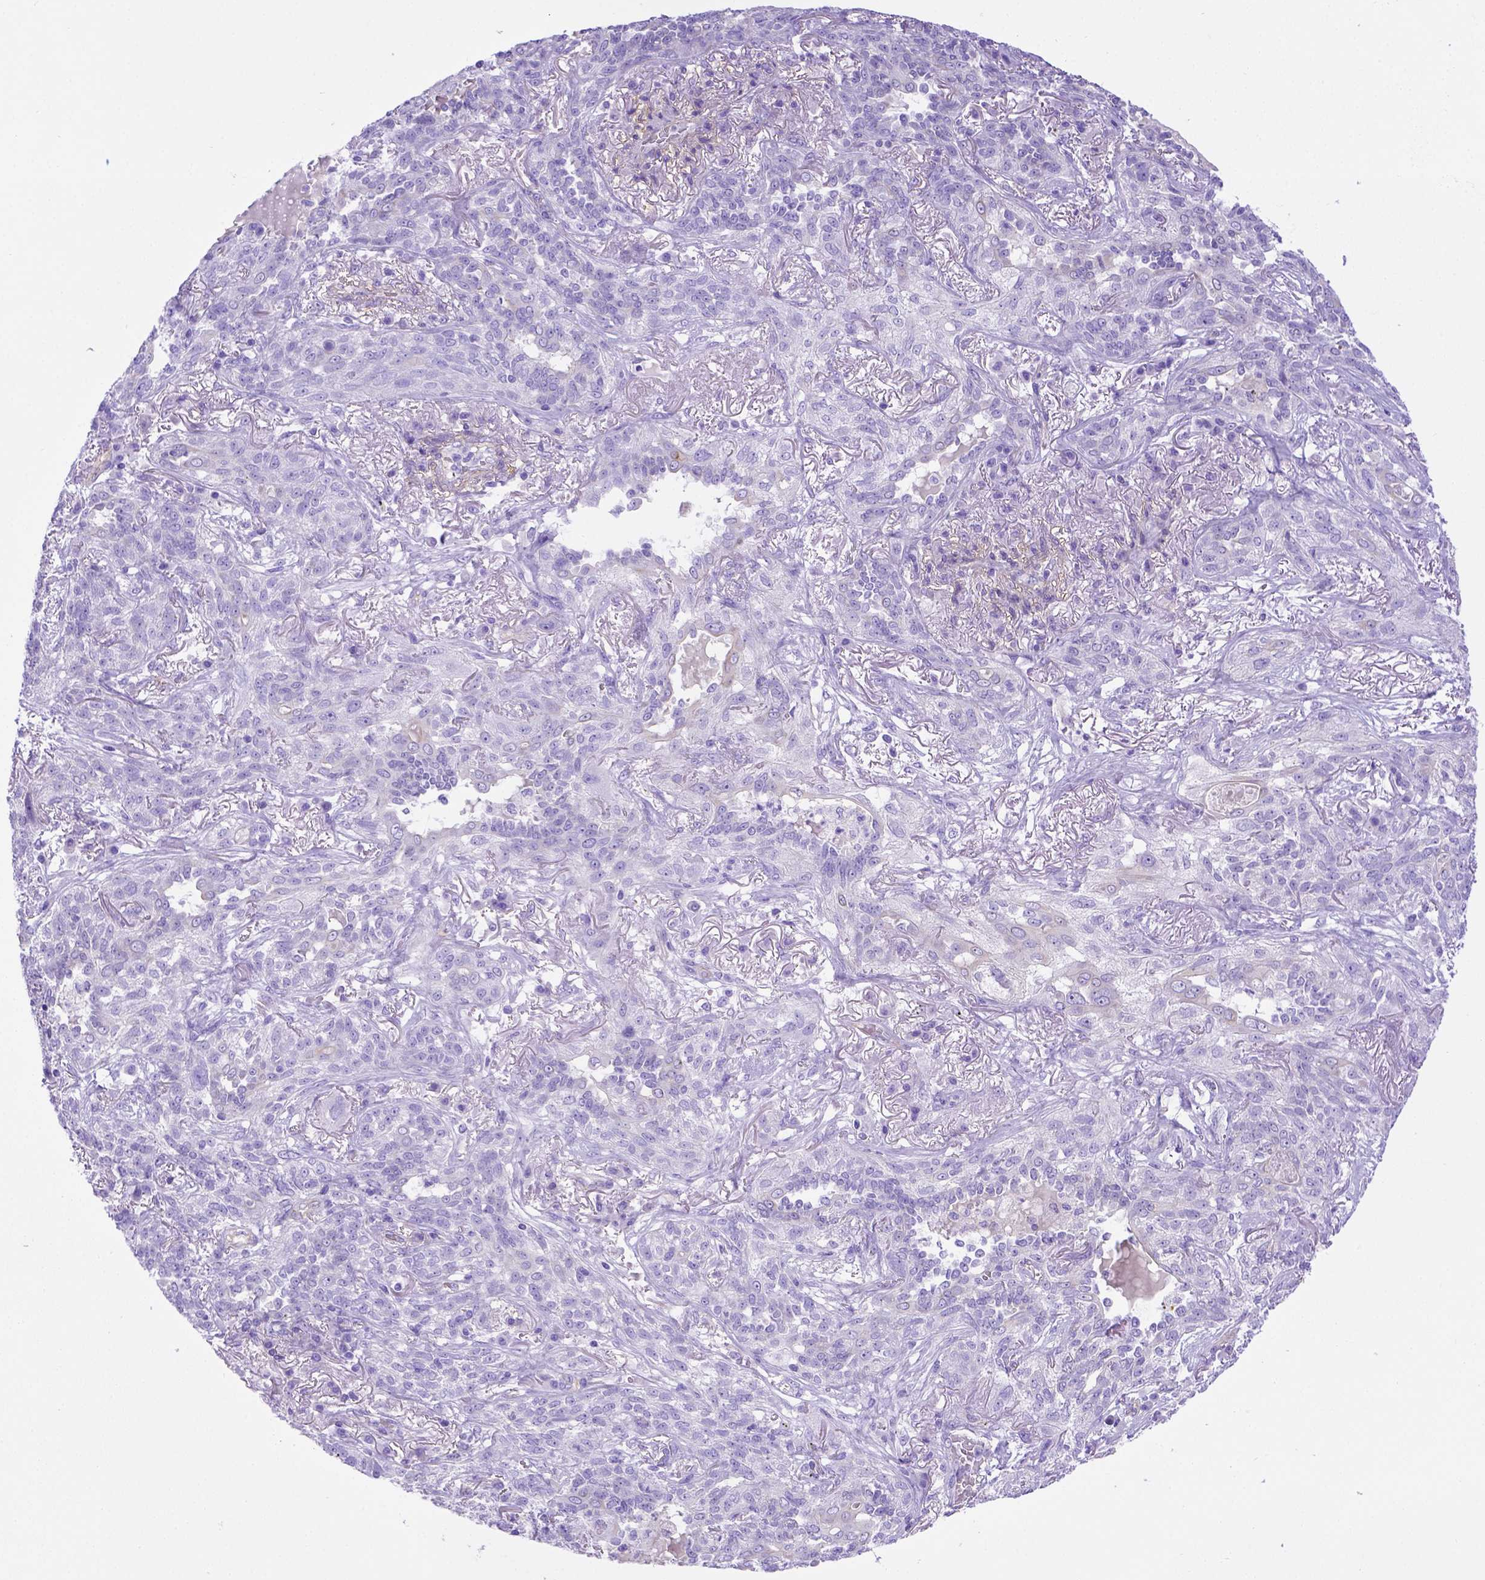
{"staining": {"intensity": "negative", "quantity": "none", "location": "none"}, "tissue": "lung cancer", "cell_type": "Tumor cells", "image_type": "cancer", "snomed": [{"axis": "morphology", "description": "Squamous cell carcinoma, NOS"}, {"axis": "topography", "description": "Lung"}], "caption": "The immunohistochemistry micrograph has no significant staining in tumor cells of squamous cell carcinoma (lung) tissue.", "gene": "LRRC18", "patient": {"sex": "female", "age": 70}}